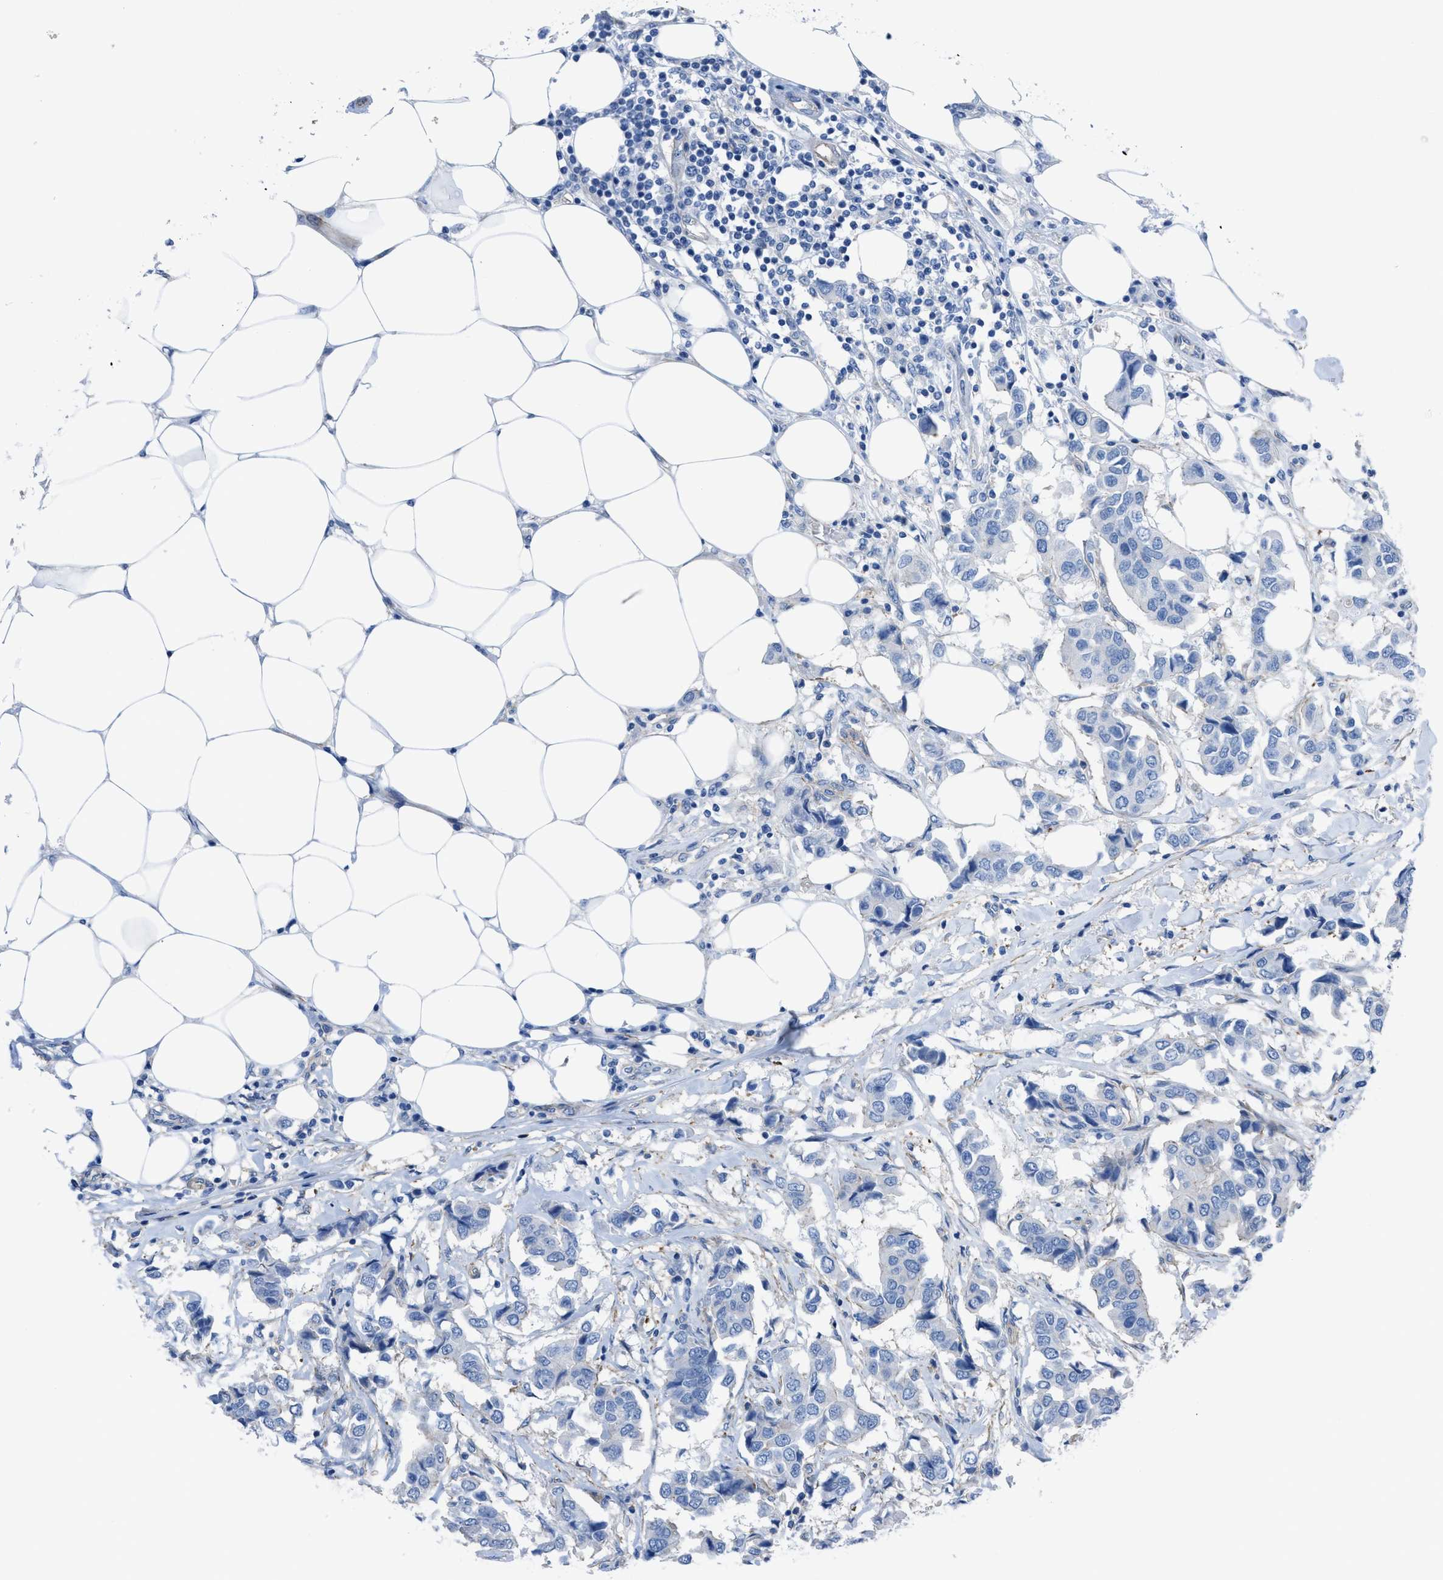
{"staining": {"intensity": "negative", "quantity": "none", "location": "none"}, "tissue": "breast cancer", "cell_type": "Tumor cells", "image_type": "cancer", "snomed": [{"axis": "morphology", "description": "Duct carcinoma"}, {"axis": "topography", "description": "Breast"}], "caption": "Human breast cancer stained for a protein using immunohistochemistry exhibits no expression in tumor cells.", "gene": "KCNH7", "patient": {"sex": "female", "age": 80}}